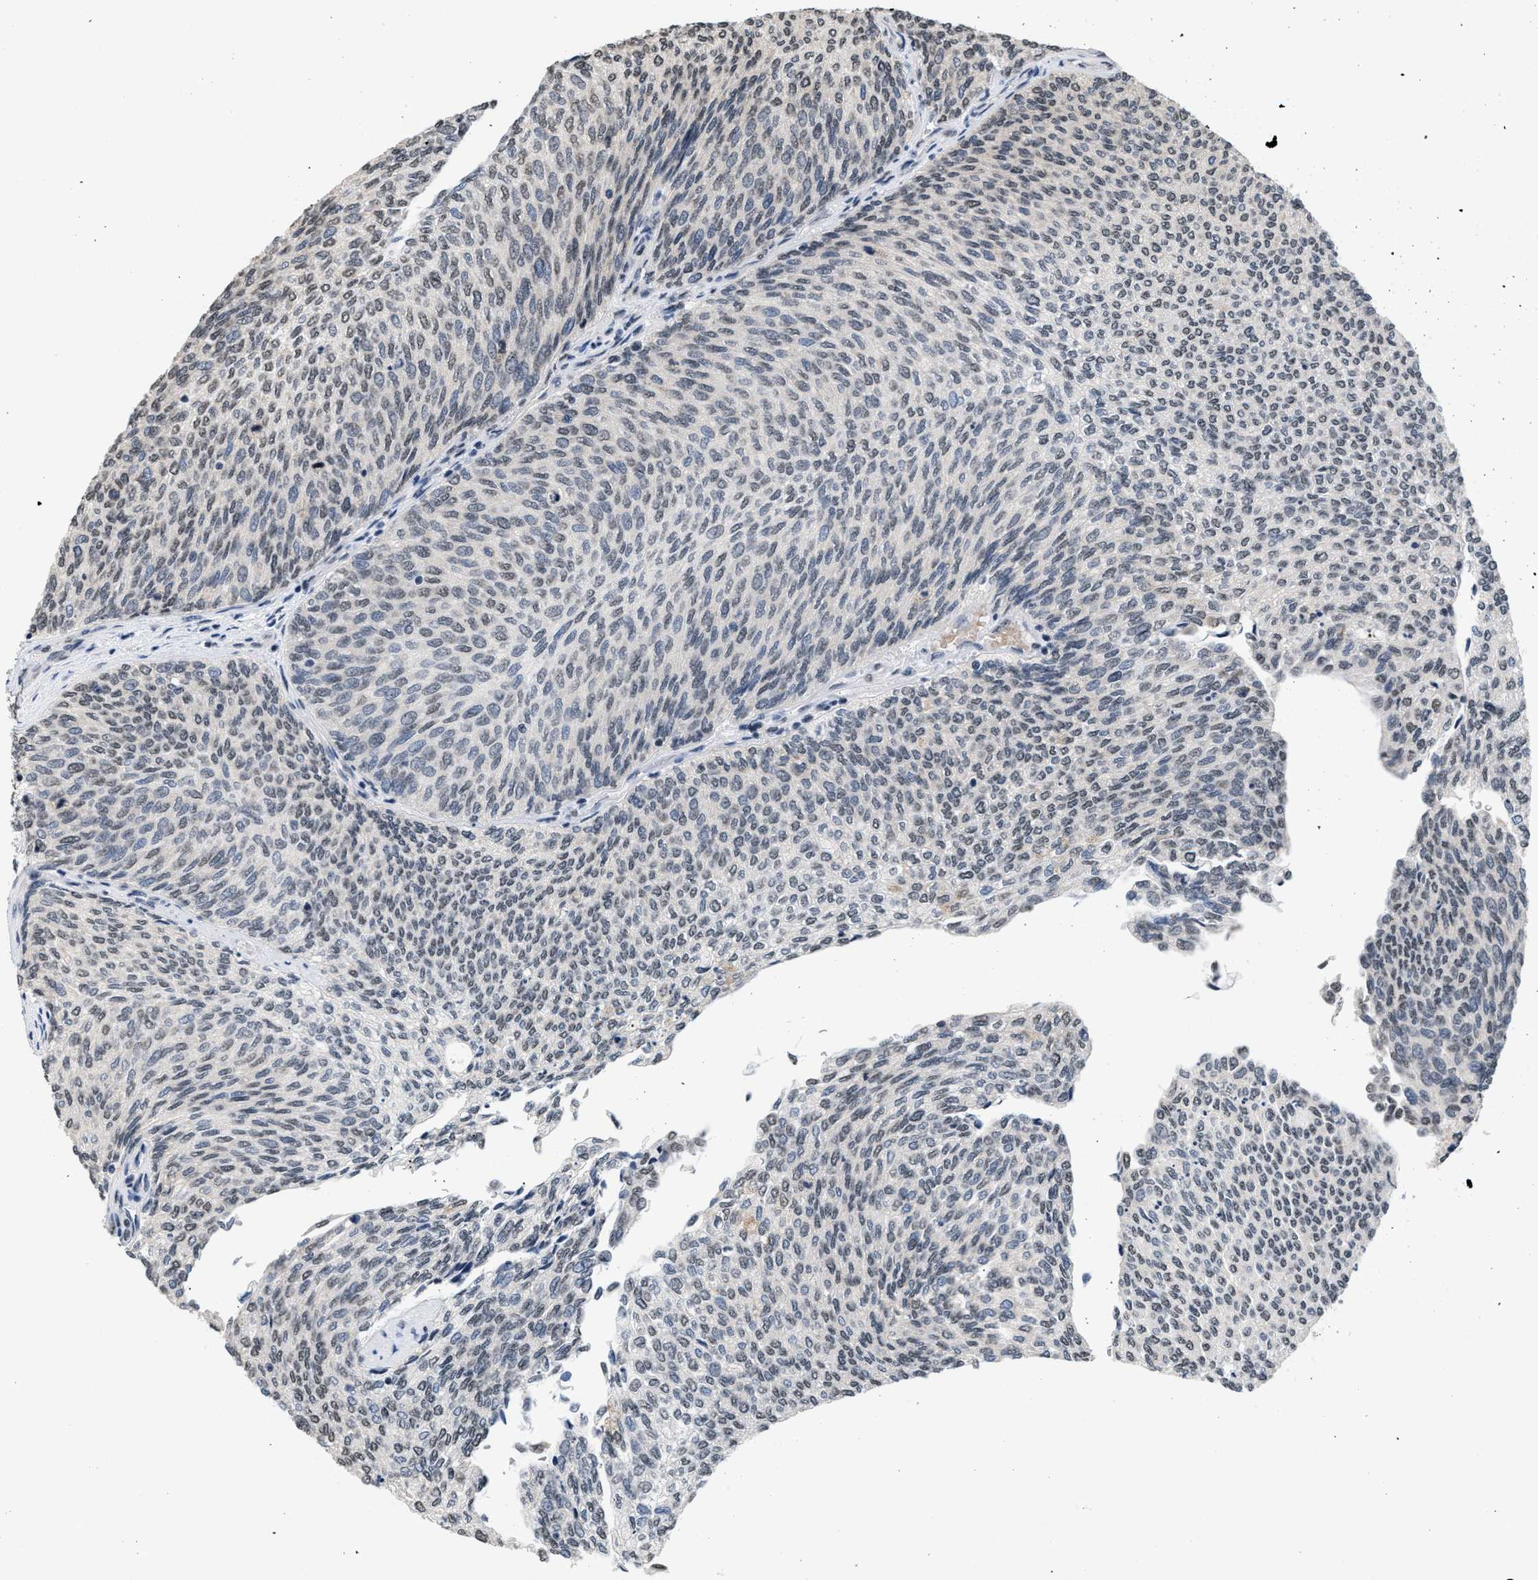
{"staining": {"intensity": "negative", "quantity": "none", "location": "none"}, "tissue": "urothelial cancer", "cell_type": "Tumor cells", "image_type": "cancer", "snomed": [{"axis": "morphology", "description": "Urothelial carcinoma, Low grade"}, {"axis": "topography", "description": "Urinary bladder"}], "caption": "High power microscopy photomicrograph of an immunohistochemistry micrograph of urothelial cancer, revealing no significant expression in tumor cells.", "gene": "RAF1", "patient": {"sex": "female", "age": 79}}